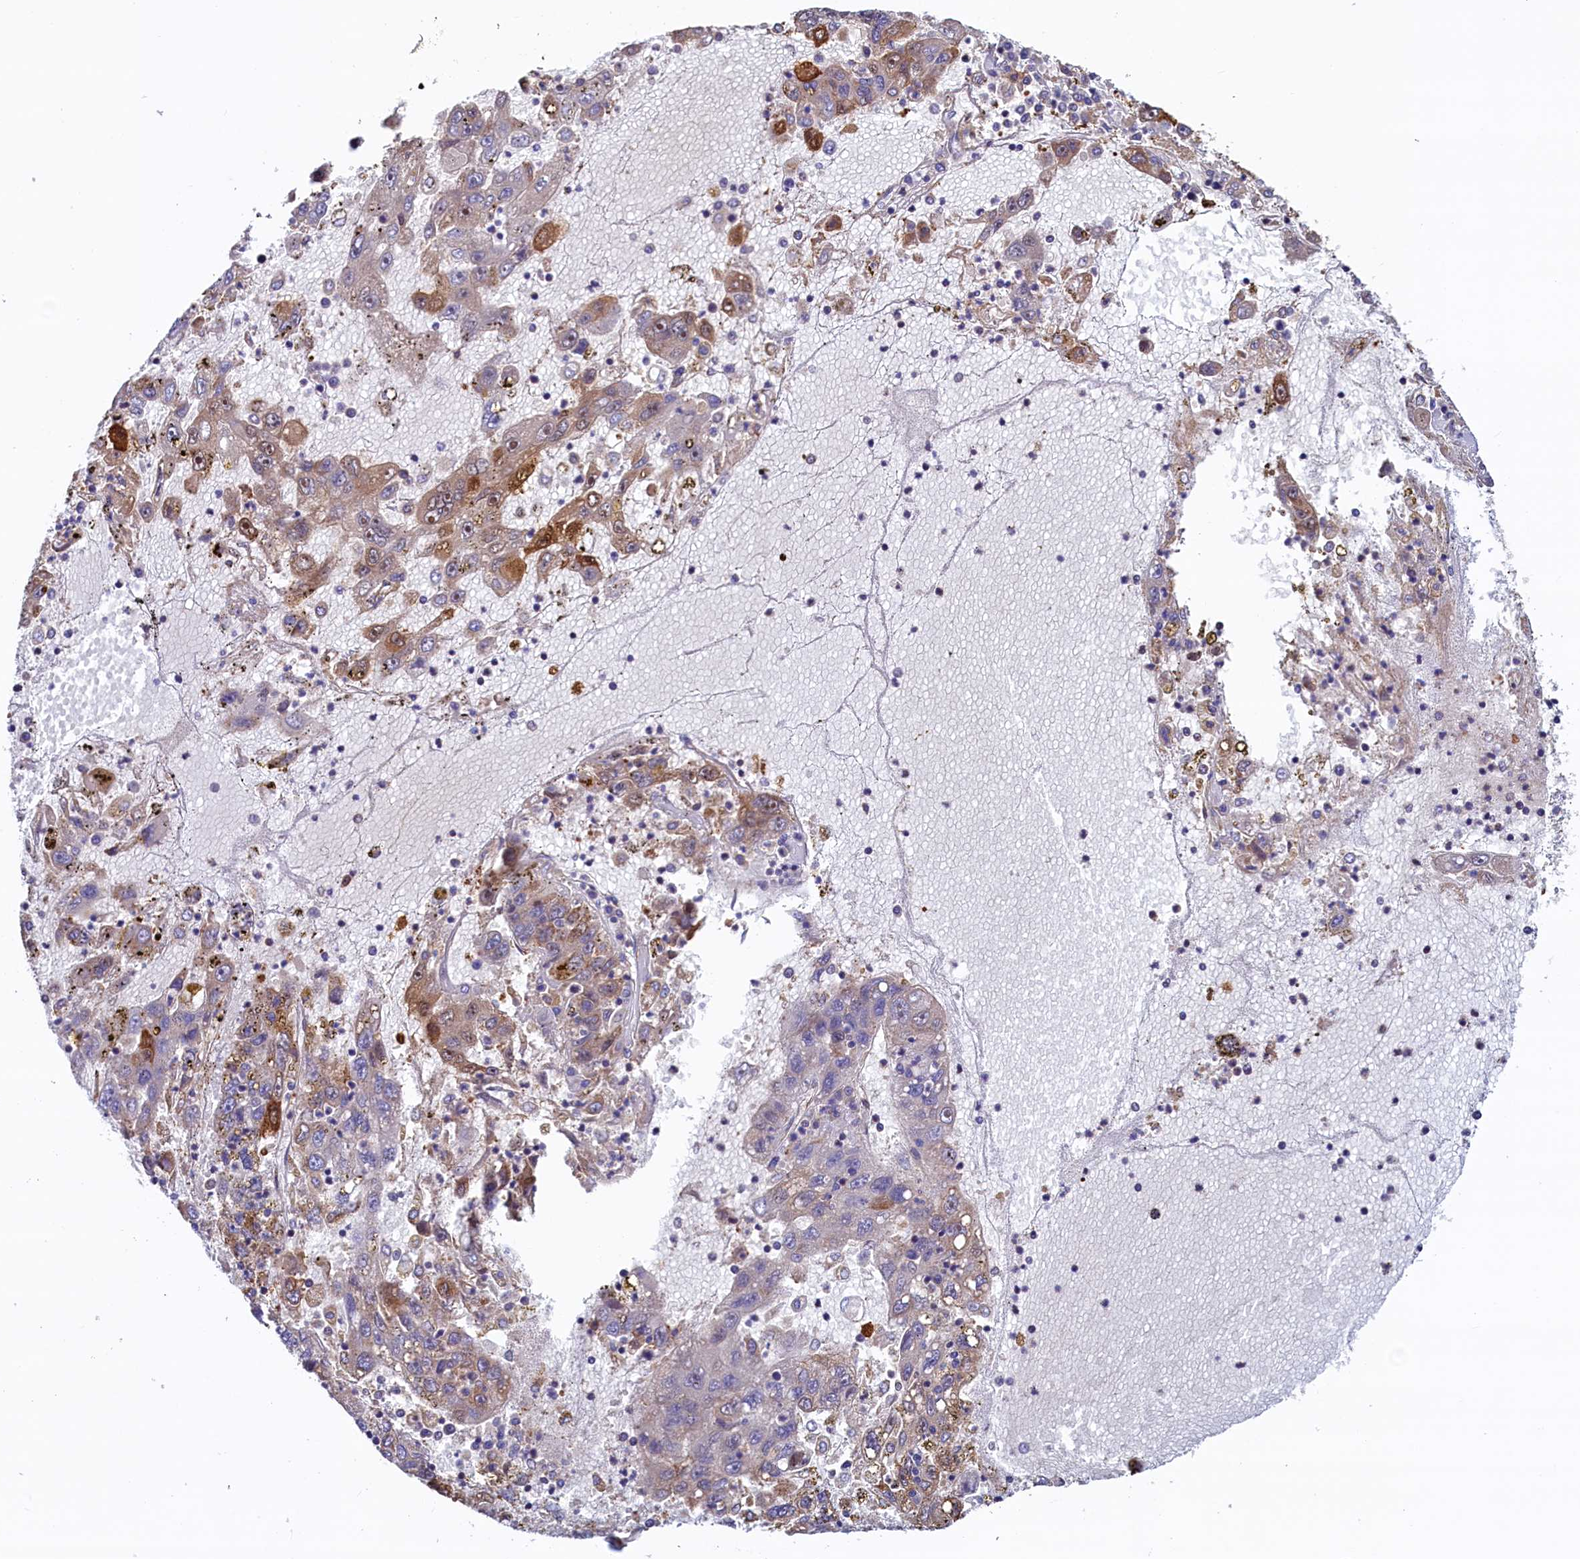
{"staining": {"intensity": "moderate", "quantity": "<25%", "location": "cytoplasmic/membranous"}, "tissue": "liver cancer", "cell_type": "Tumor cells", "image_type": "cancer", "snomed": [{"axis": "morphology", "description": "Carcinoma, Hepatocellular, NOS"}, {"axis": "topography", "description": "Liver"}], "caption": "IHC (DAB) staining of human liver cancer displays moderate cytoplasmic/membranous protein staining in about <25% of tumor cells. Immunohistochemistry (ihc) stains the protein in brown and the nuclei are stained blue.", "gene": "ATXN2L", "patient": {"sex": "male", "age": 49}}